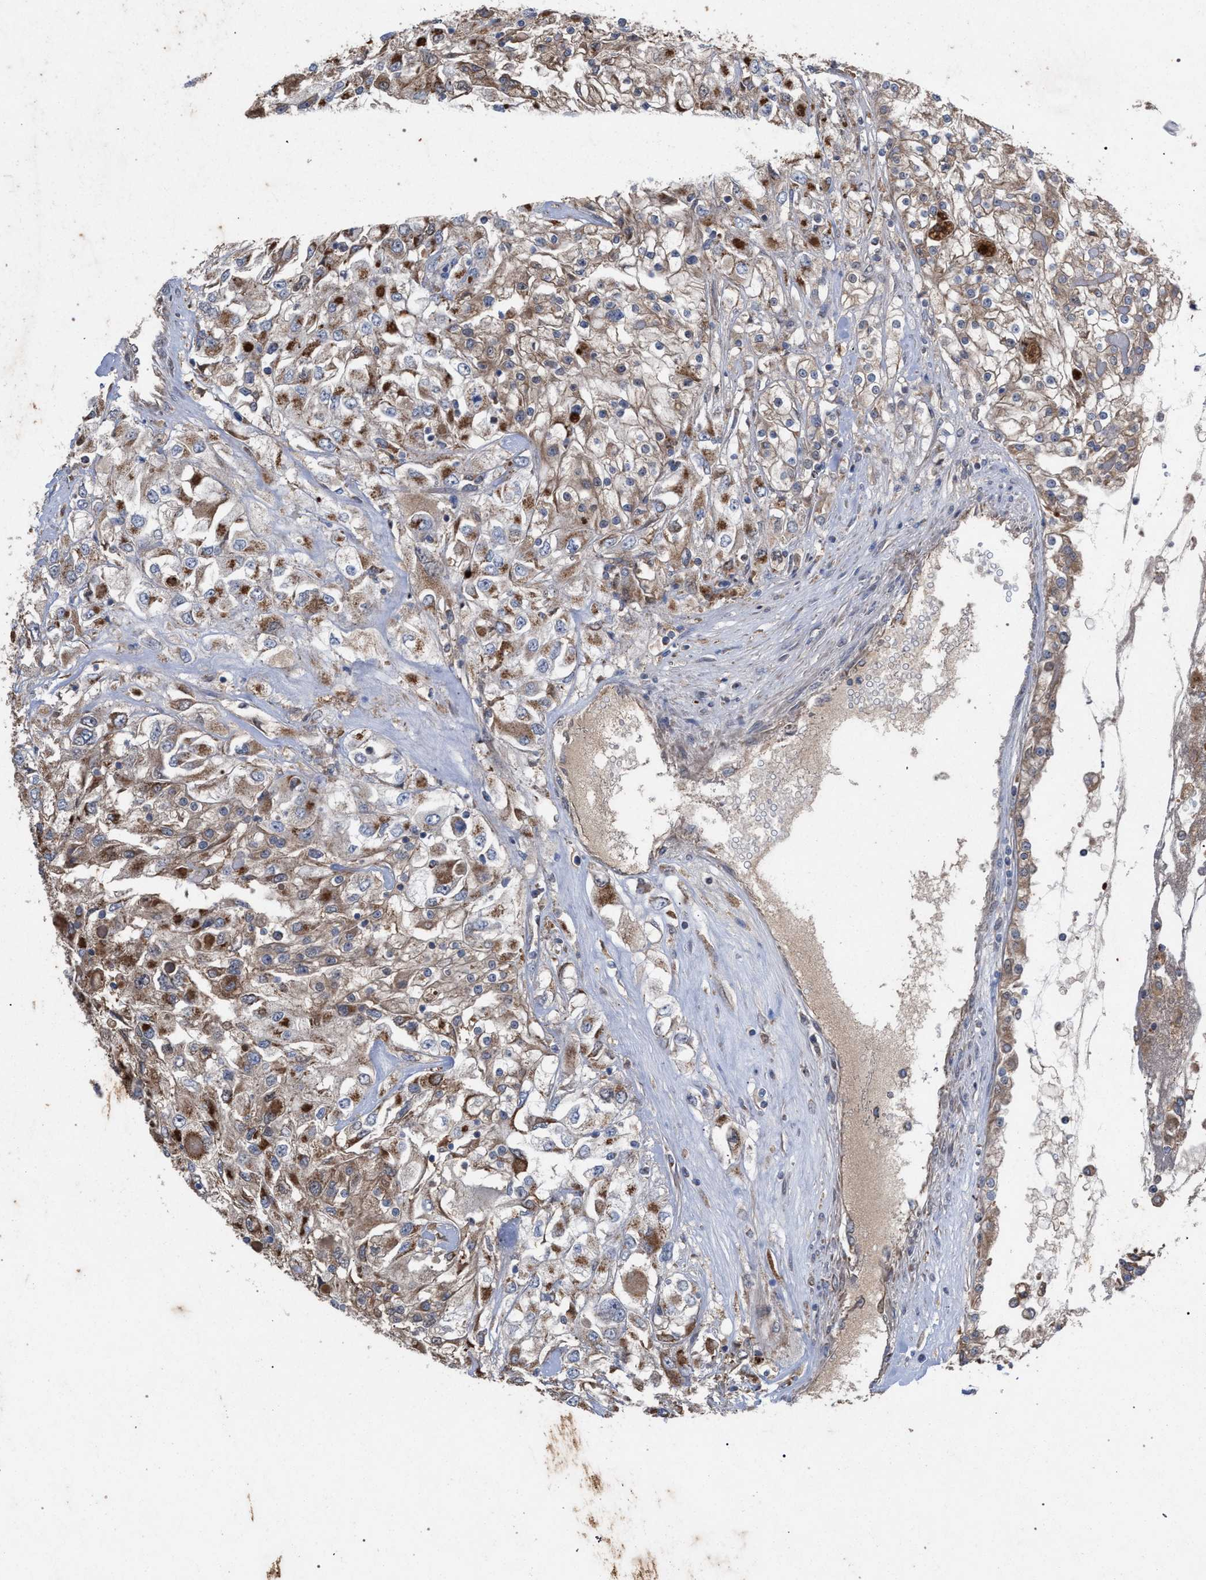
{"staining": {"intensity": "moderate", "quantity": ">75%", "location": "cytoplasmic/membranous"}, "tissue": "renal cancer", "cell_type": "Tumor cells", "image_type": "cancer", "snomed": [{"axis": "morphology", "description": "Adenocarcinoma, NOS"}, {"axis": "topography", "description": "Kidney"}], "caption": "Renal cancer (adenocarcinoma) tissue reveals moderate cytoplasmic/membranous staining in approximately >75% of tumor cells", "gene": "BCL2L12", "patient": {"sex": "female", "age": 52}}